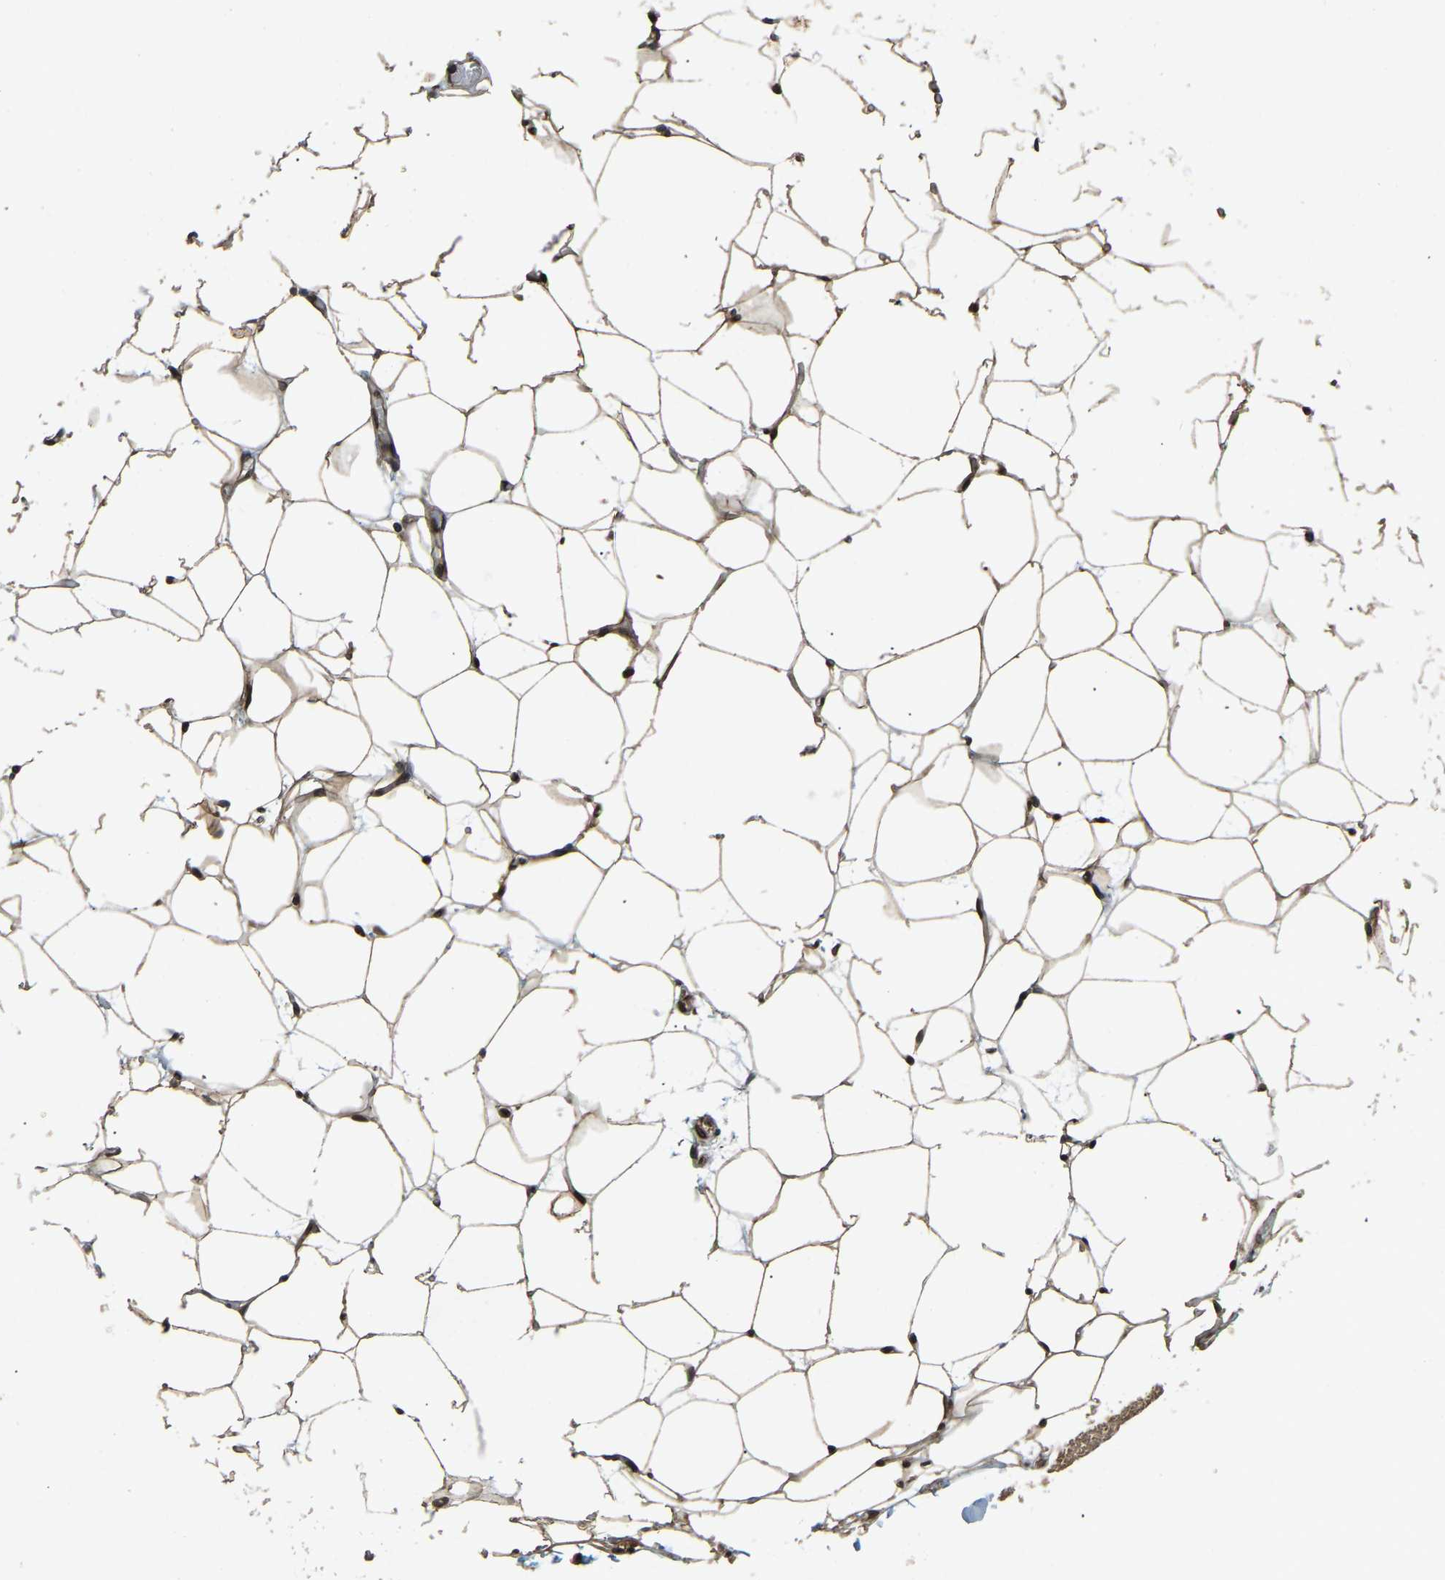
{"staining": {"intensity": "moderate", "quantity": ">75%", "location": "cytoplasmic/membranous,nuclear"}, "tissue": "adipose tissue", "cell_type": "Adipocytes", "image_type": "normal", "snomed": [{"axis": "morphology", "description": "Normal tissue, NOS"}, {"axis": "topography", "description": "Breast"}, {"axis": "topography", "description": "Soft tissue"}], "caption": "Protein staining of benign adipose tissue demonstrates moderate cytoplasmic/membranous,nuclear expression in approximately >75% of adipocytes.", "gene": "SYNE1", "patient": {"sex": "female", "age": 75}}